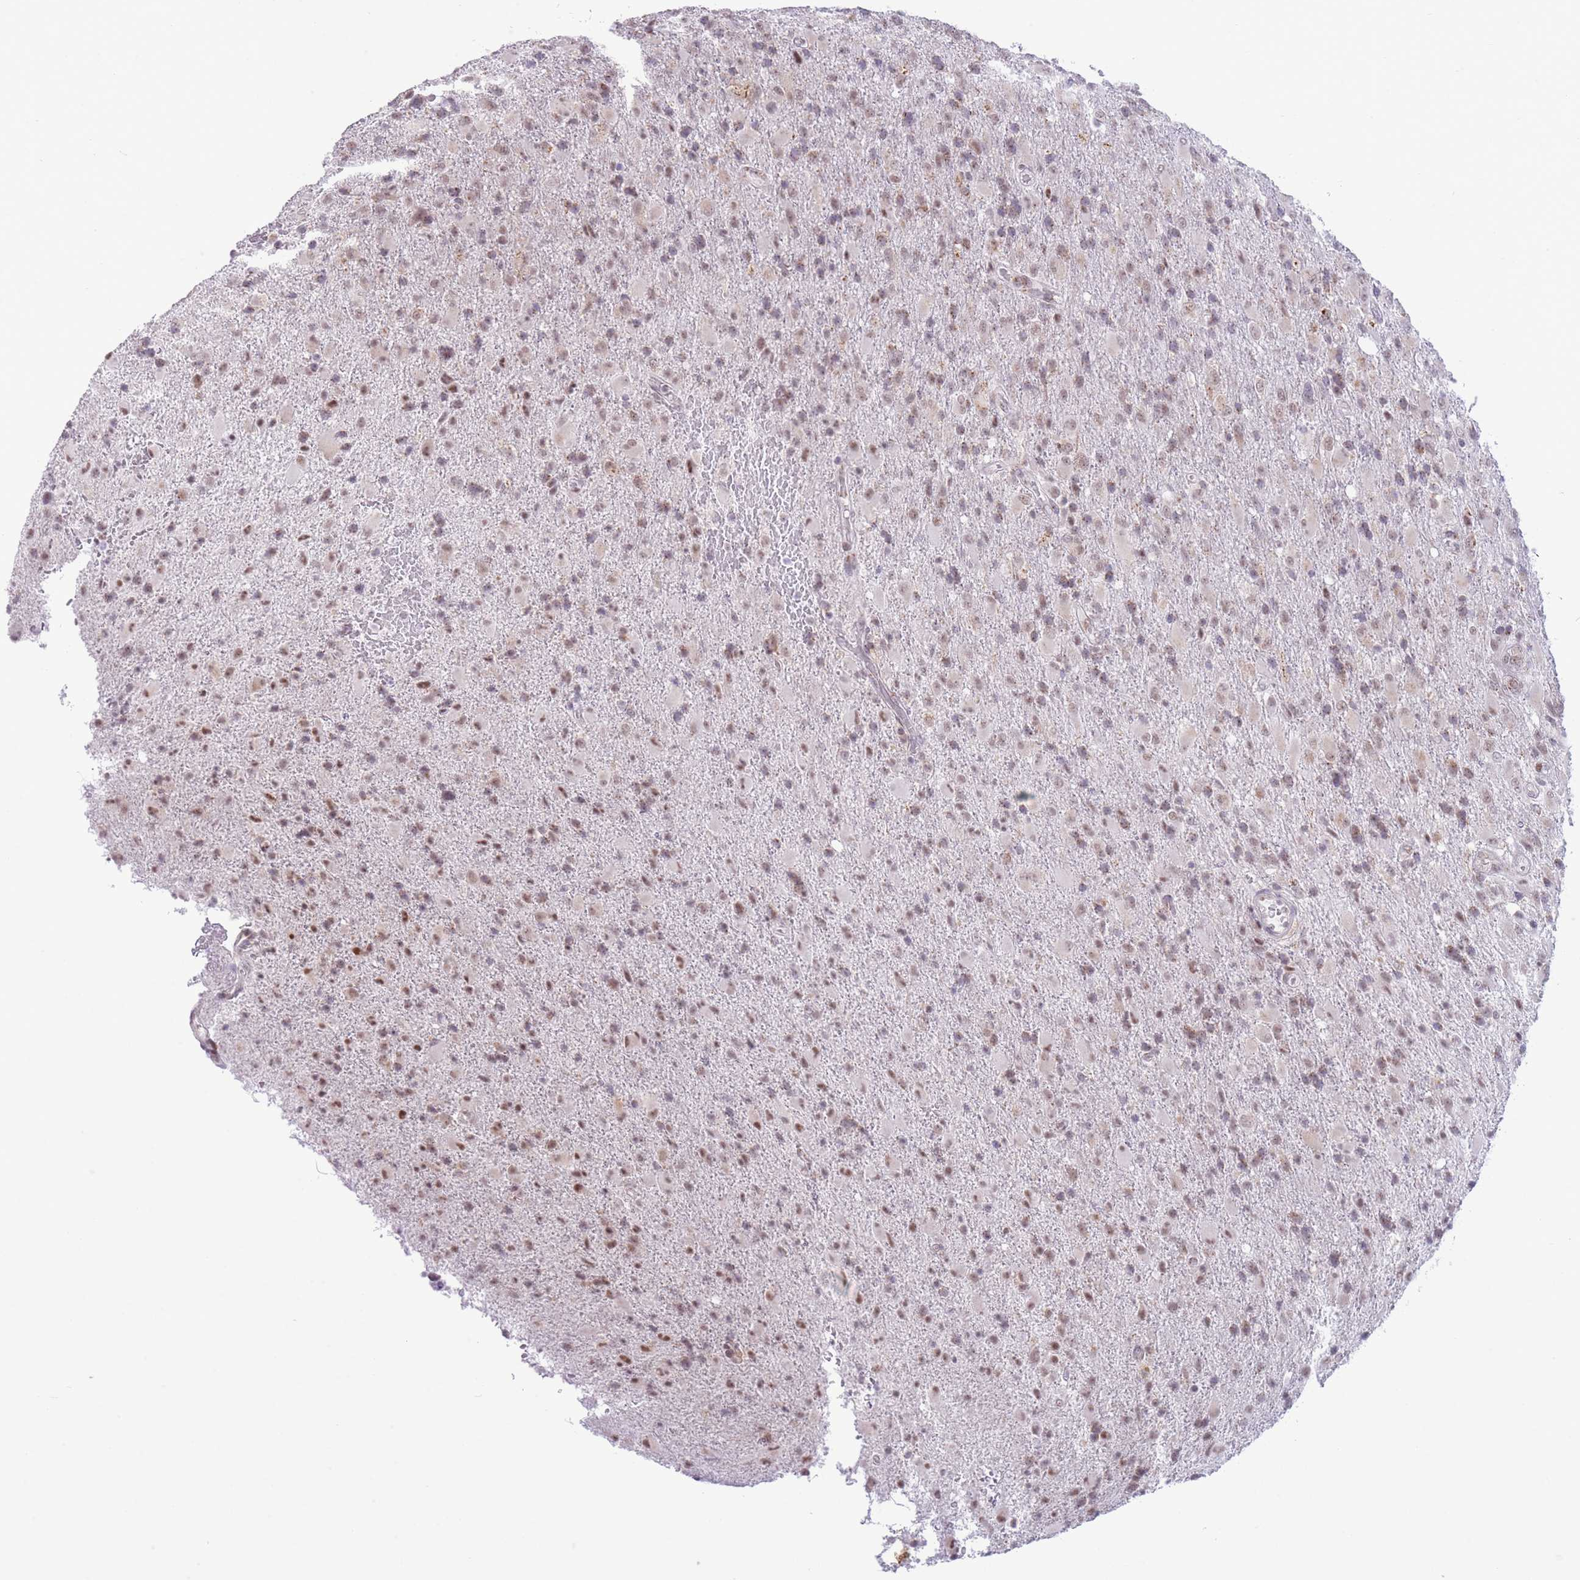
{"staining": {"intensity": "moderate", "quantity": "25%-75%", "location": "nuclear"}, "tissue": "glioma", "cell_type": "Tumor cells", "image_type": "cancer", "snomed": [{"axis": "morphology", "description": "Glioma, malignant, Low grade"}, {"axis": "topography", "description": "Brain"}], "caption": "Immunohistochemical staining of glioma demonstrates medium levels of moderate nuclear positivity in approximately 25%-75% of tumor cells.", "gene": "INO80C", "patient": {"sex": "male", "age": 65}}